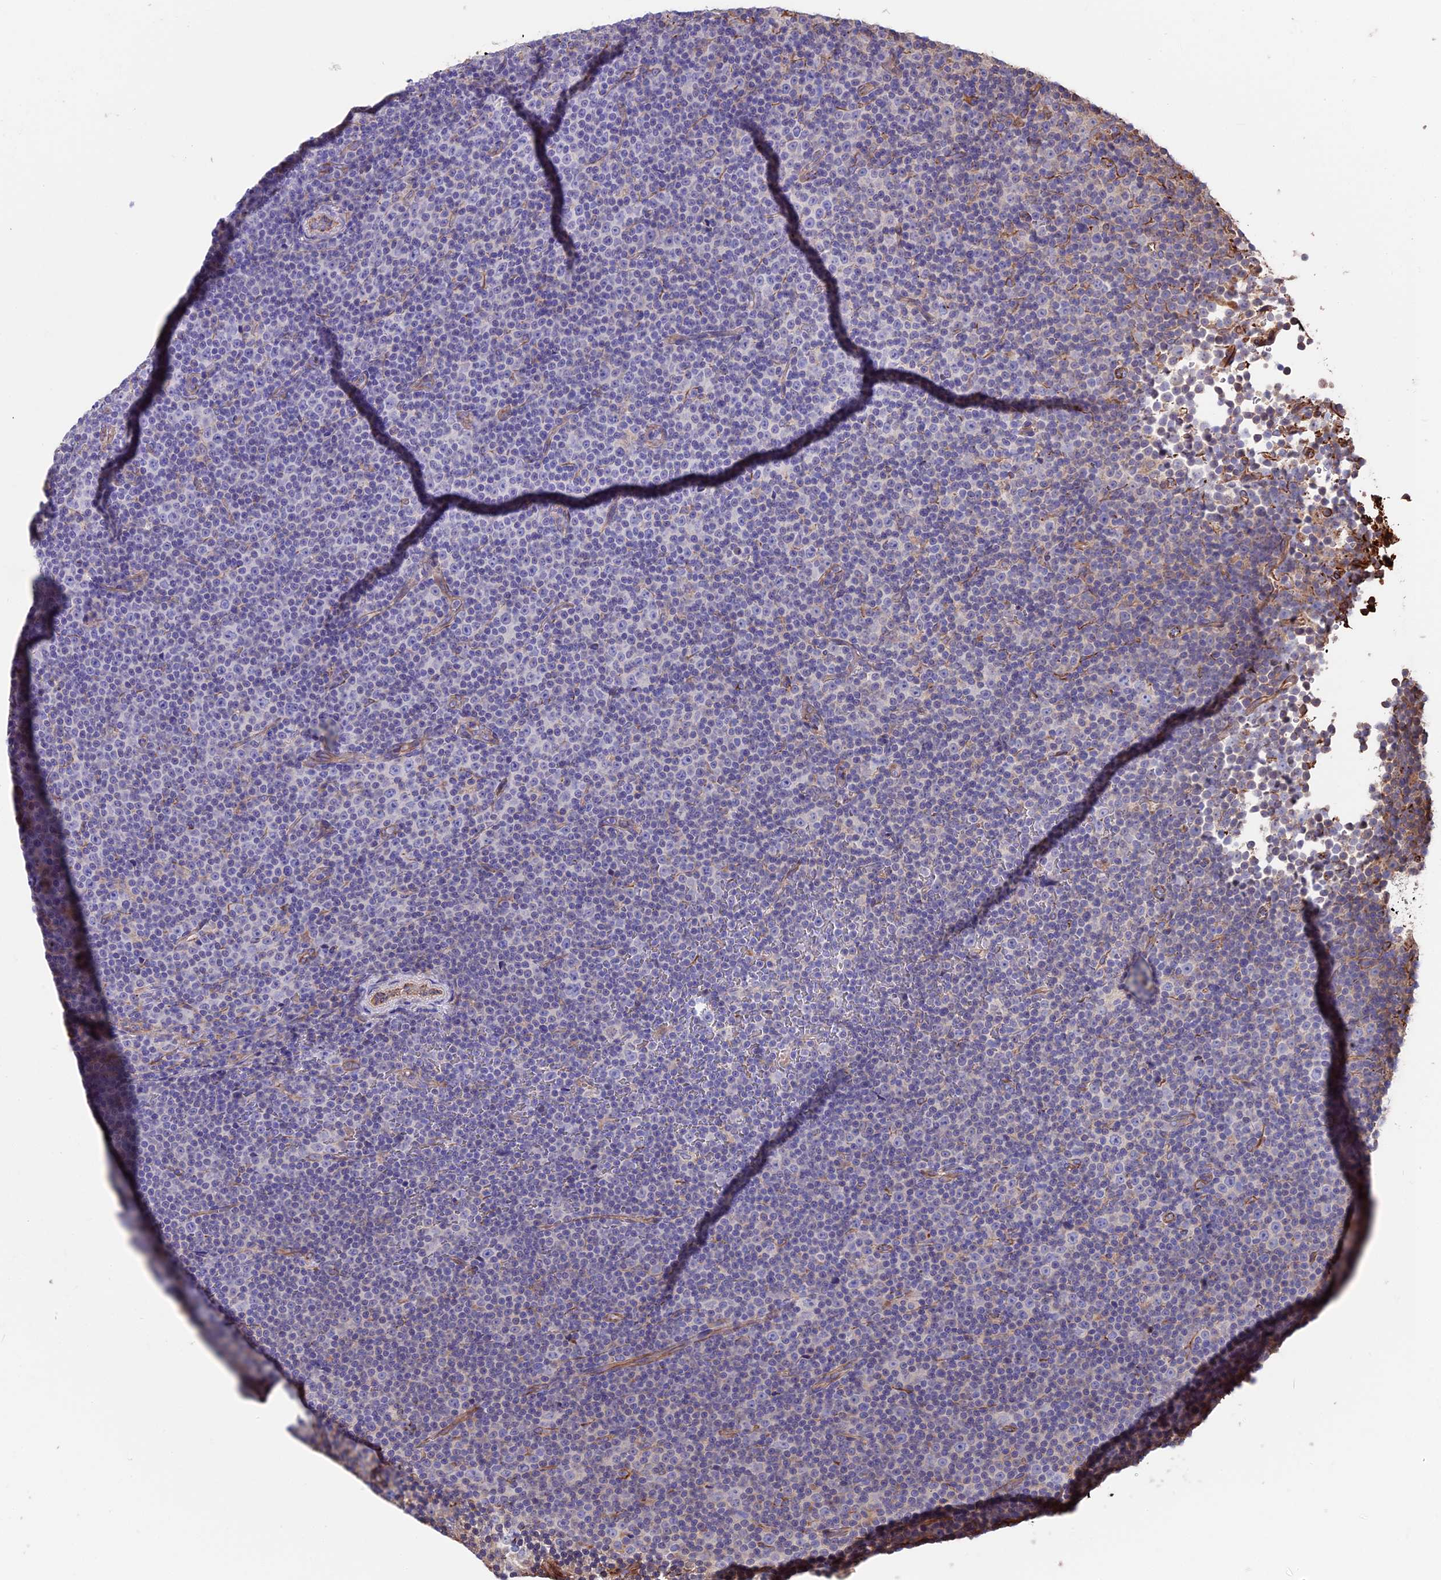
{"staining": {"intensity": "negative", "quantity": "none", "location": "none"}, "tissue": "lymphoma", "cell_type": "Tumor cells", "image_type": "cancer", "snomed": [{"axis": "morphology", "description": "Malignant lymphoma, non-Hodgkin's type, Low grade"}, {"axis": "topography", "description": "Lymph node"}], "caption": "Tumor cells are negative for protein expression in human low-grade malignant lymphoma, non-Hodgkin's type.", "gene": "SEH1L", "patient": {"sex": "female", "age": 67}}